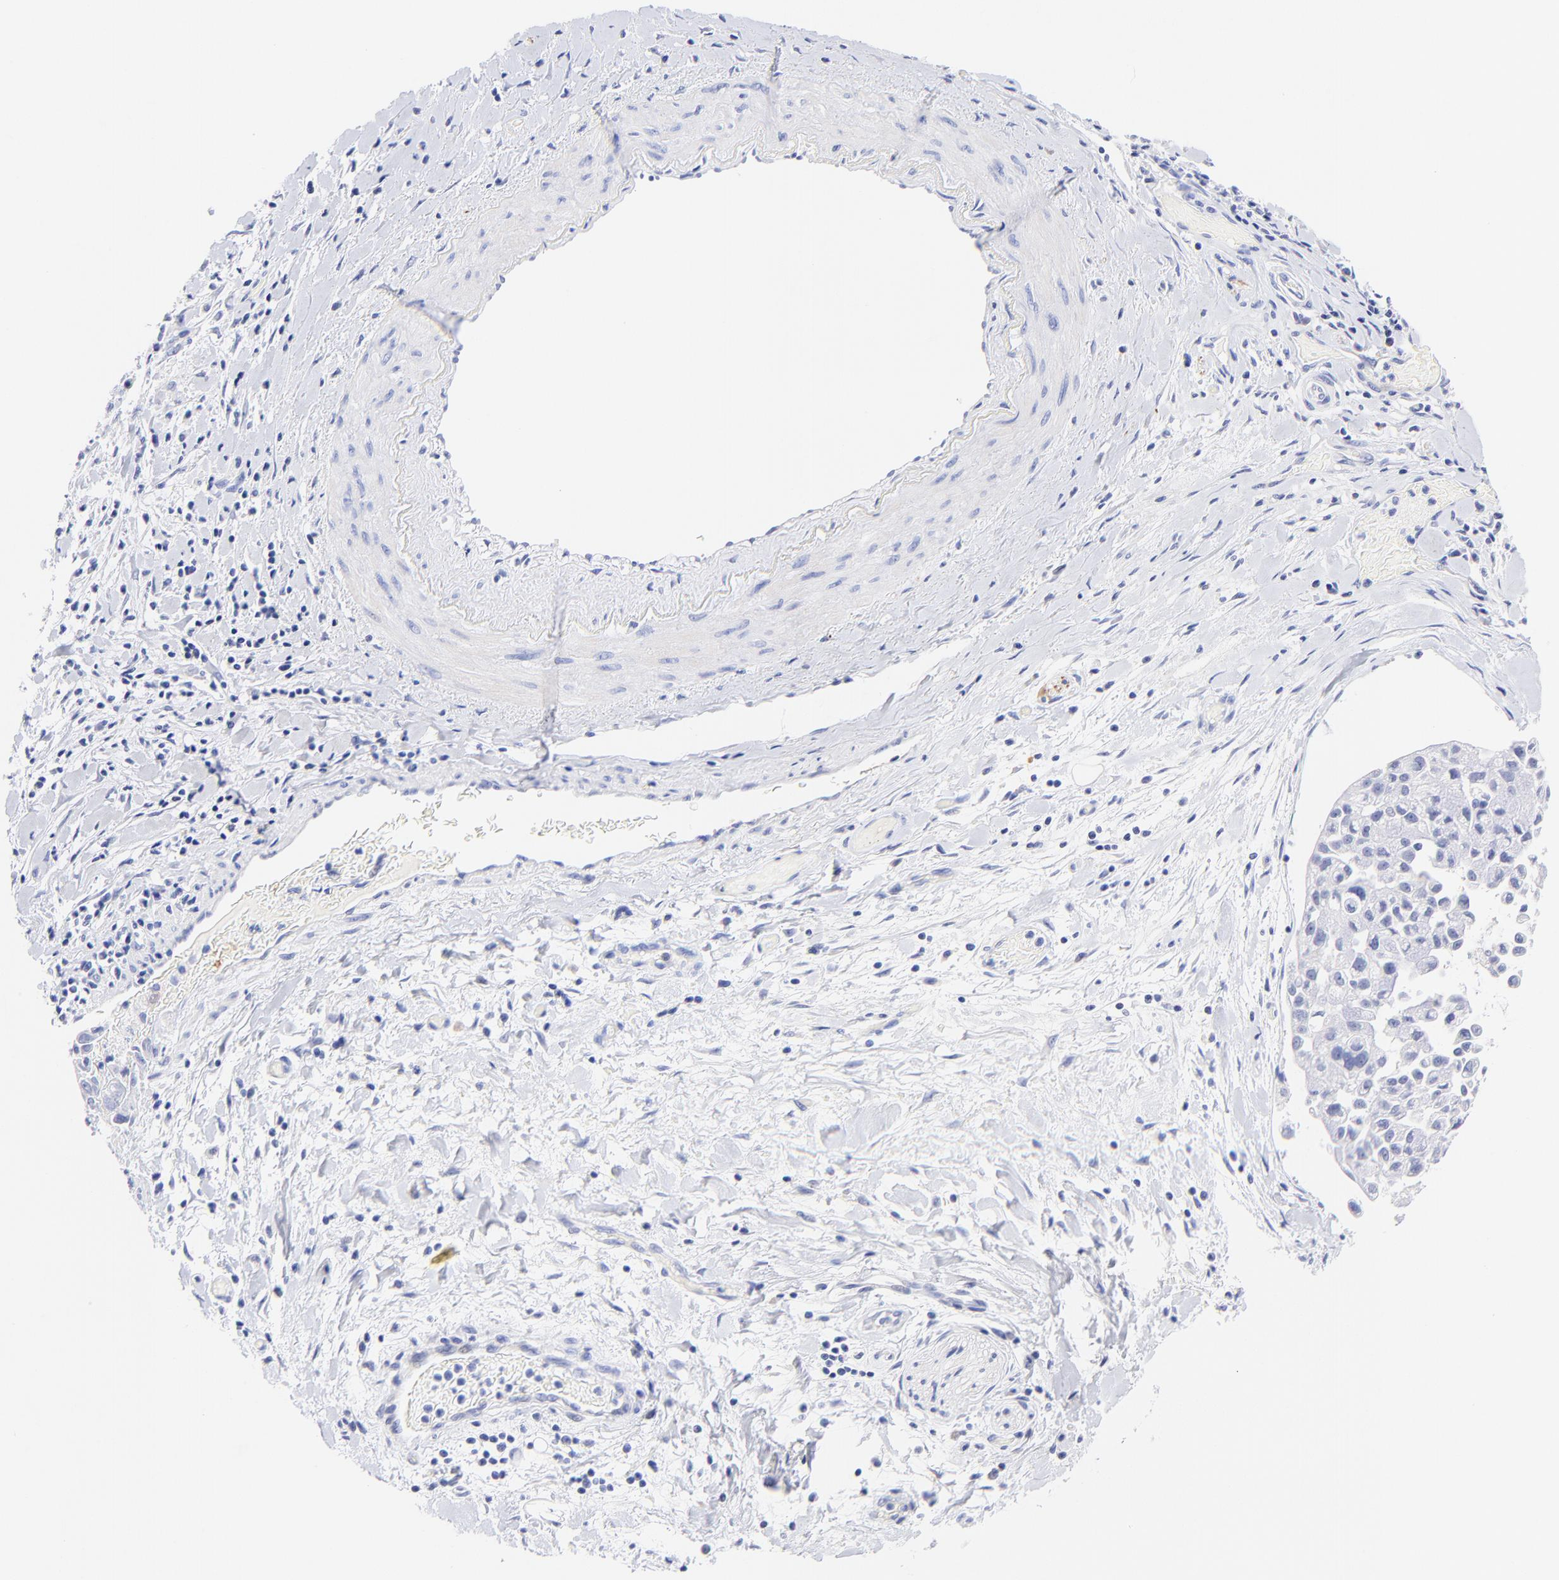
{"staining": {"intensity": "negative", "quantity": "none", "location": "none"}, "tissue": "pancreatic cancer", "cell_type": "Tumor cells", "image_type": "cancer", "snomed": [{"axis": "morphology", "description": "Adenocarcinoma, NOS"}, {"axis": "topography", "description": "Pancreas"}], "caption": "A histopathology image of pancreatic cancer stained for a protein reveals no brown staining in tumor cells.", "gene": "RAB3A", "patient": {"sex": "female", "age": 52}}